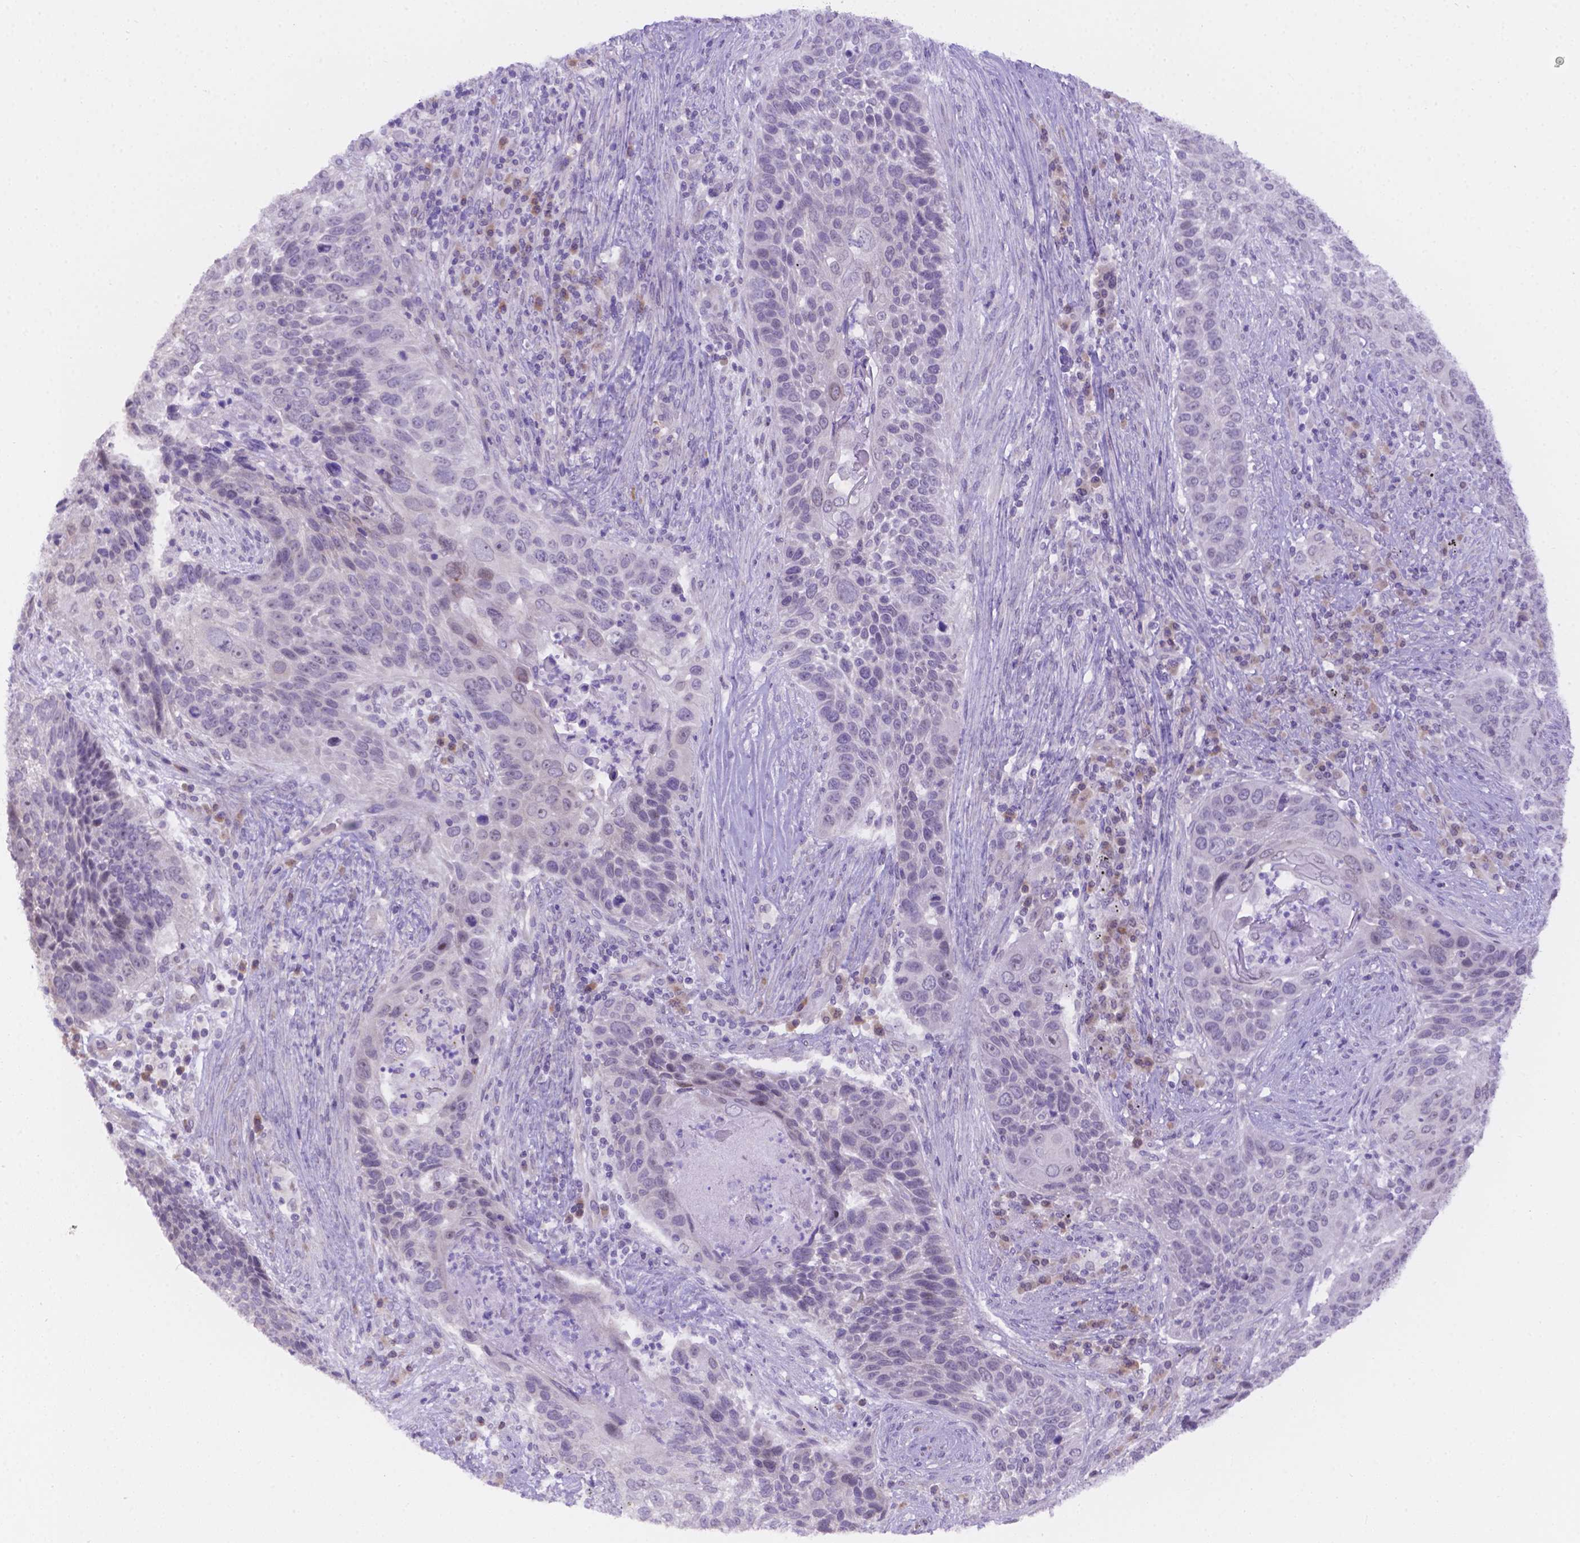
{"staining": {"intensity": "negative", "quantity": "none", "location": "none"}, "tissue": "lung cancer", "cell_type": "Tumor cells", "image_type": "cancer", "snomed": [{"axis": "morphology", "description": "Squamous cell carcinoma, NOS"}, {"axis": "morphology", "description": "Squamous cell carcinoma, metastatic, NOS"}, {"axis": "topography", "description": "Lung"}, {"axis": "topography", "description": "Pleura, NOS"}], "caption": "An IHC image of lung cancer (squamous cell carcinoma) is shown. There is no staining in tumor cells of lung cancer (squamous cell carcinoma).", "gene": "CD96", "patient": {"sex": "male", "age": 72}}